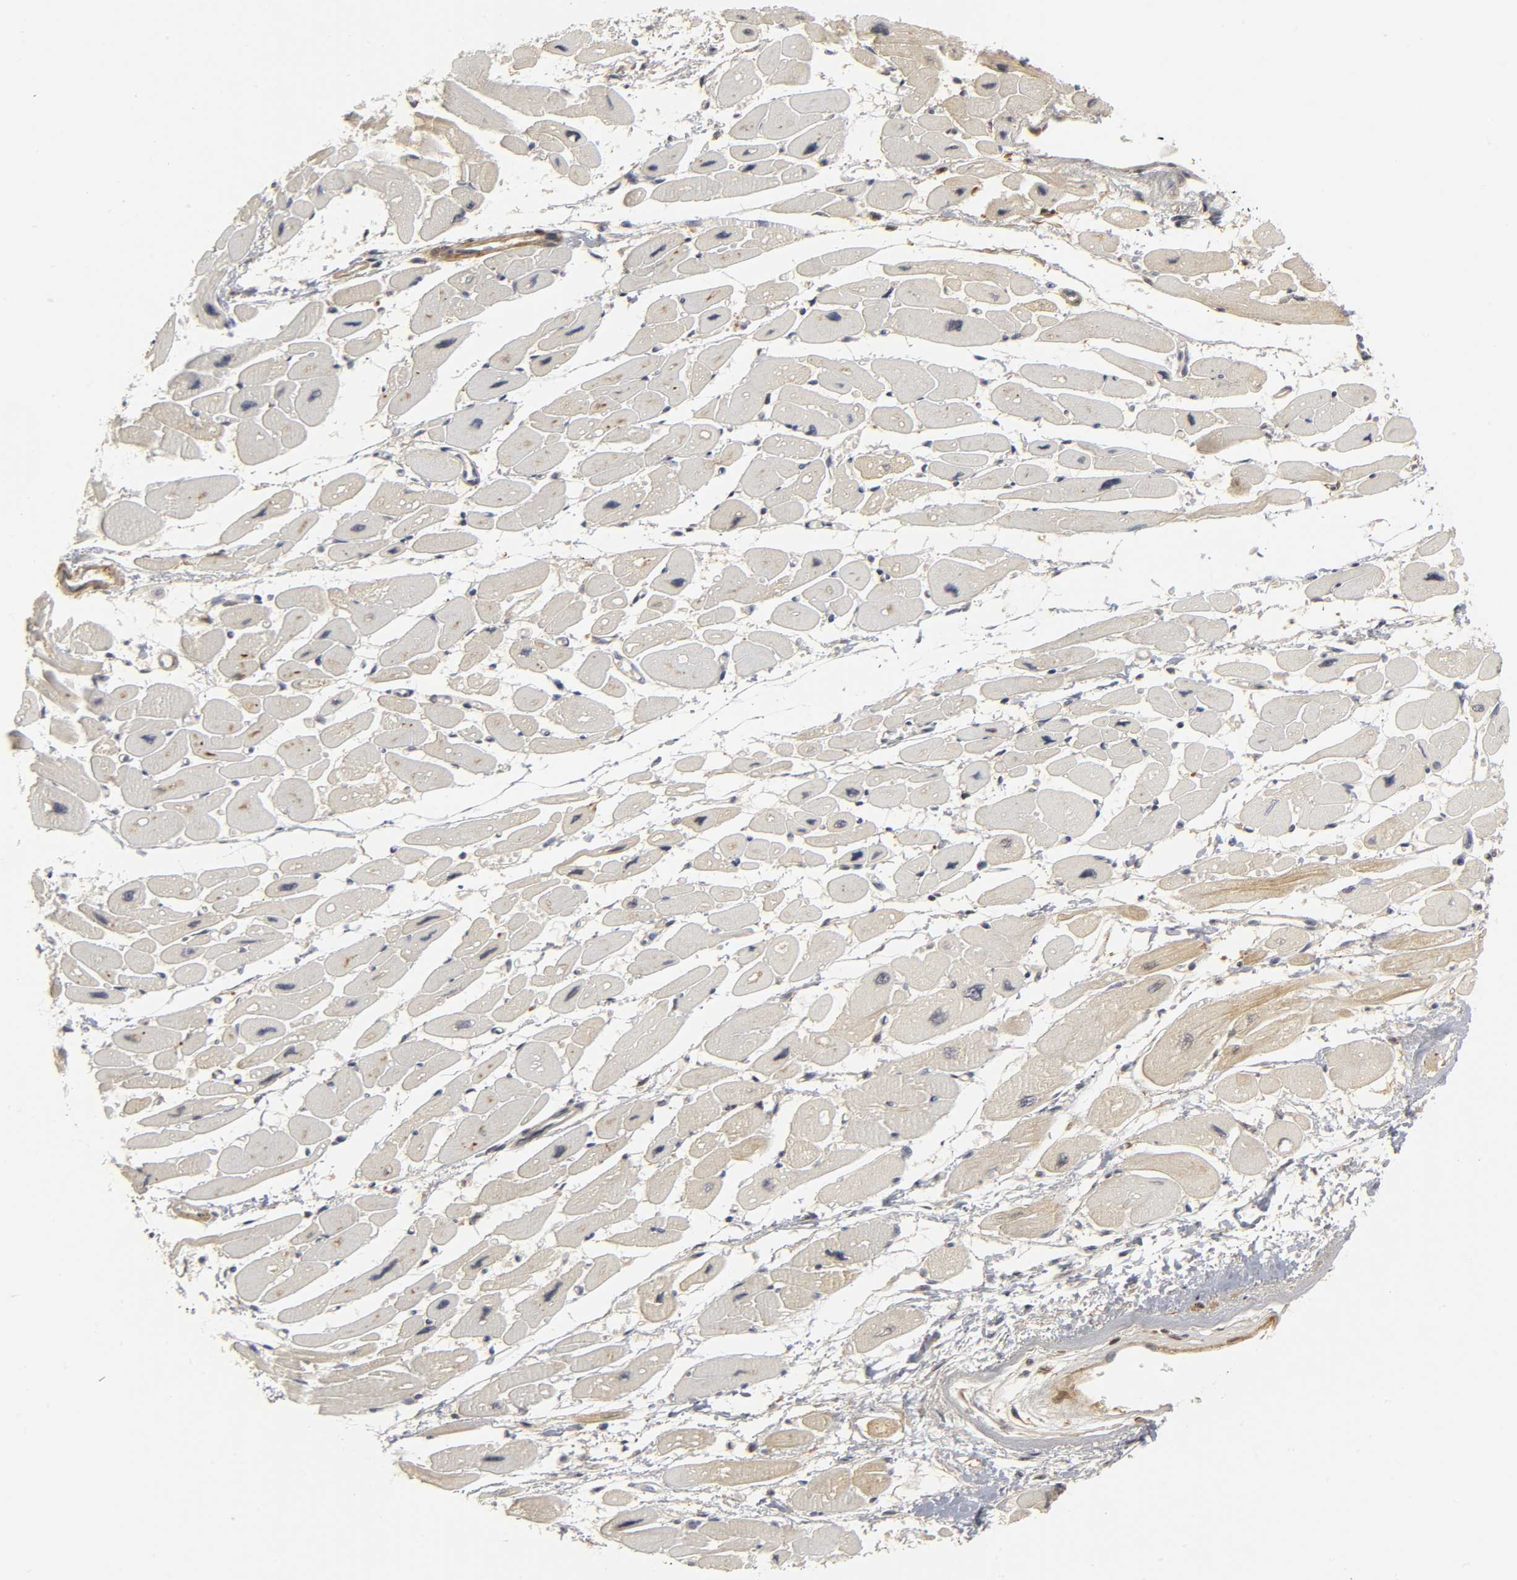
{"staining": {"intensity": "weak", "quantity": "25%-75%", "location": "cytoplasmic/membranous"}, "tissue": "heart muscle", "cell_type": "Cardiomyocytes", "image_type": "normal", "snomed": [{"axis": "morphology", "description": "Normal tissue, NOS"}, {"axis": "topography", "description": "Heart"}], "caption": "Immunohistochemistry of normal human heart muscle reveals low levels of weak cytoplasmic/membranous expression in about 25%-75% of cardiomyocytes.", "gene": "PDLIM3", "patient": {"sex": "female", "age": 54}}